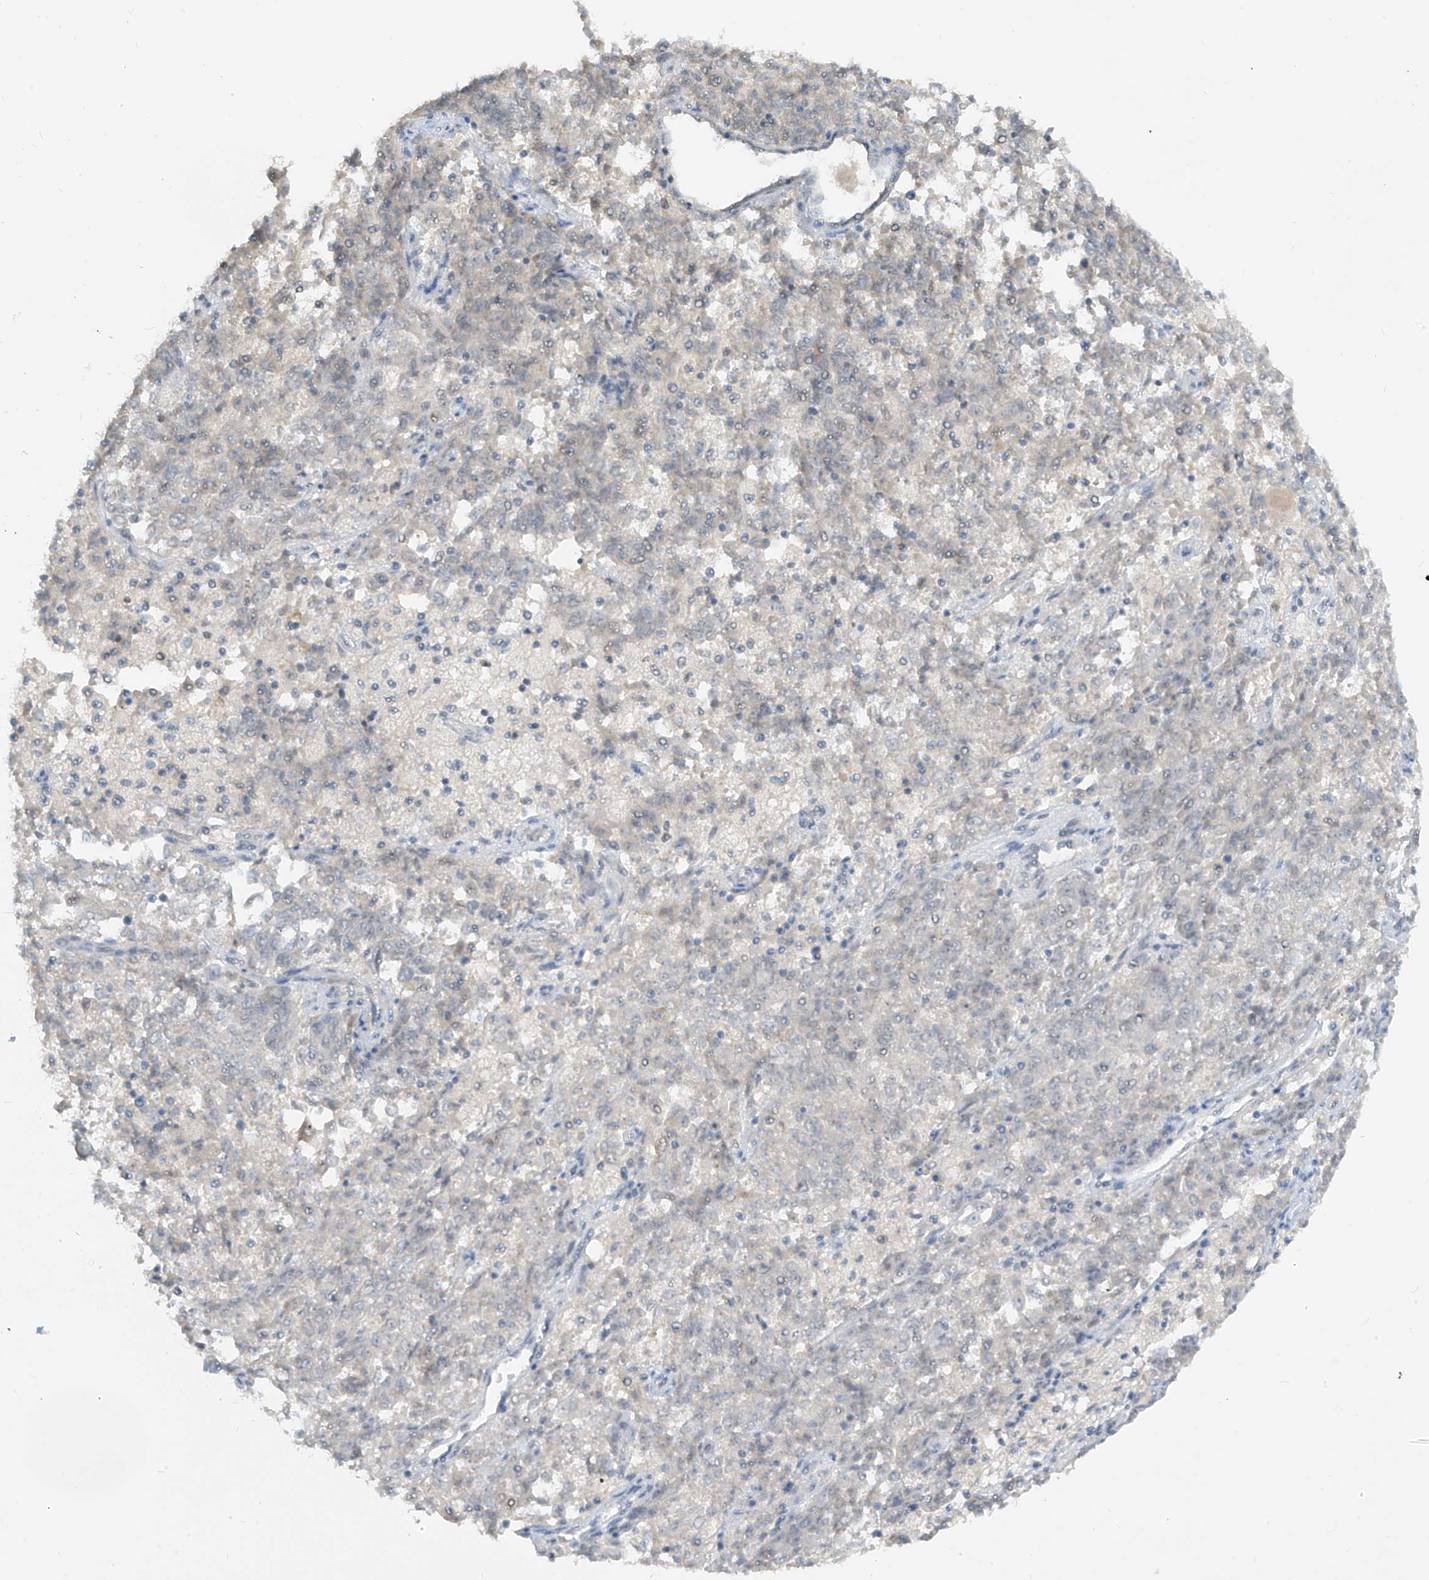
{"staining": {"intensity": "negative", "quantity": "none", "location": "none"}, "tissue": "endometrial cancer", "cell_type": "Tumor cells", "image_type": "cancer", "snomed": [{"axis": "morphology", "description": "Adenocarcinoma, NOS"}, {"axis": "topography", "description": "Endometrium"}], "caption": "IHC of endometrial adenocarcinoma exhibits no positivity in tumor cells.", "gene": "METAP1D", "patient": {"sex": "female", "age": 80}}